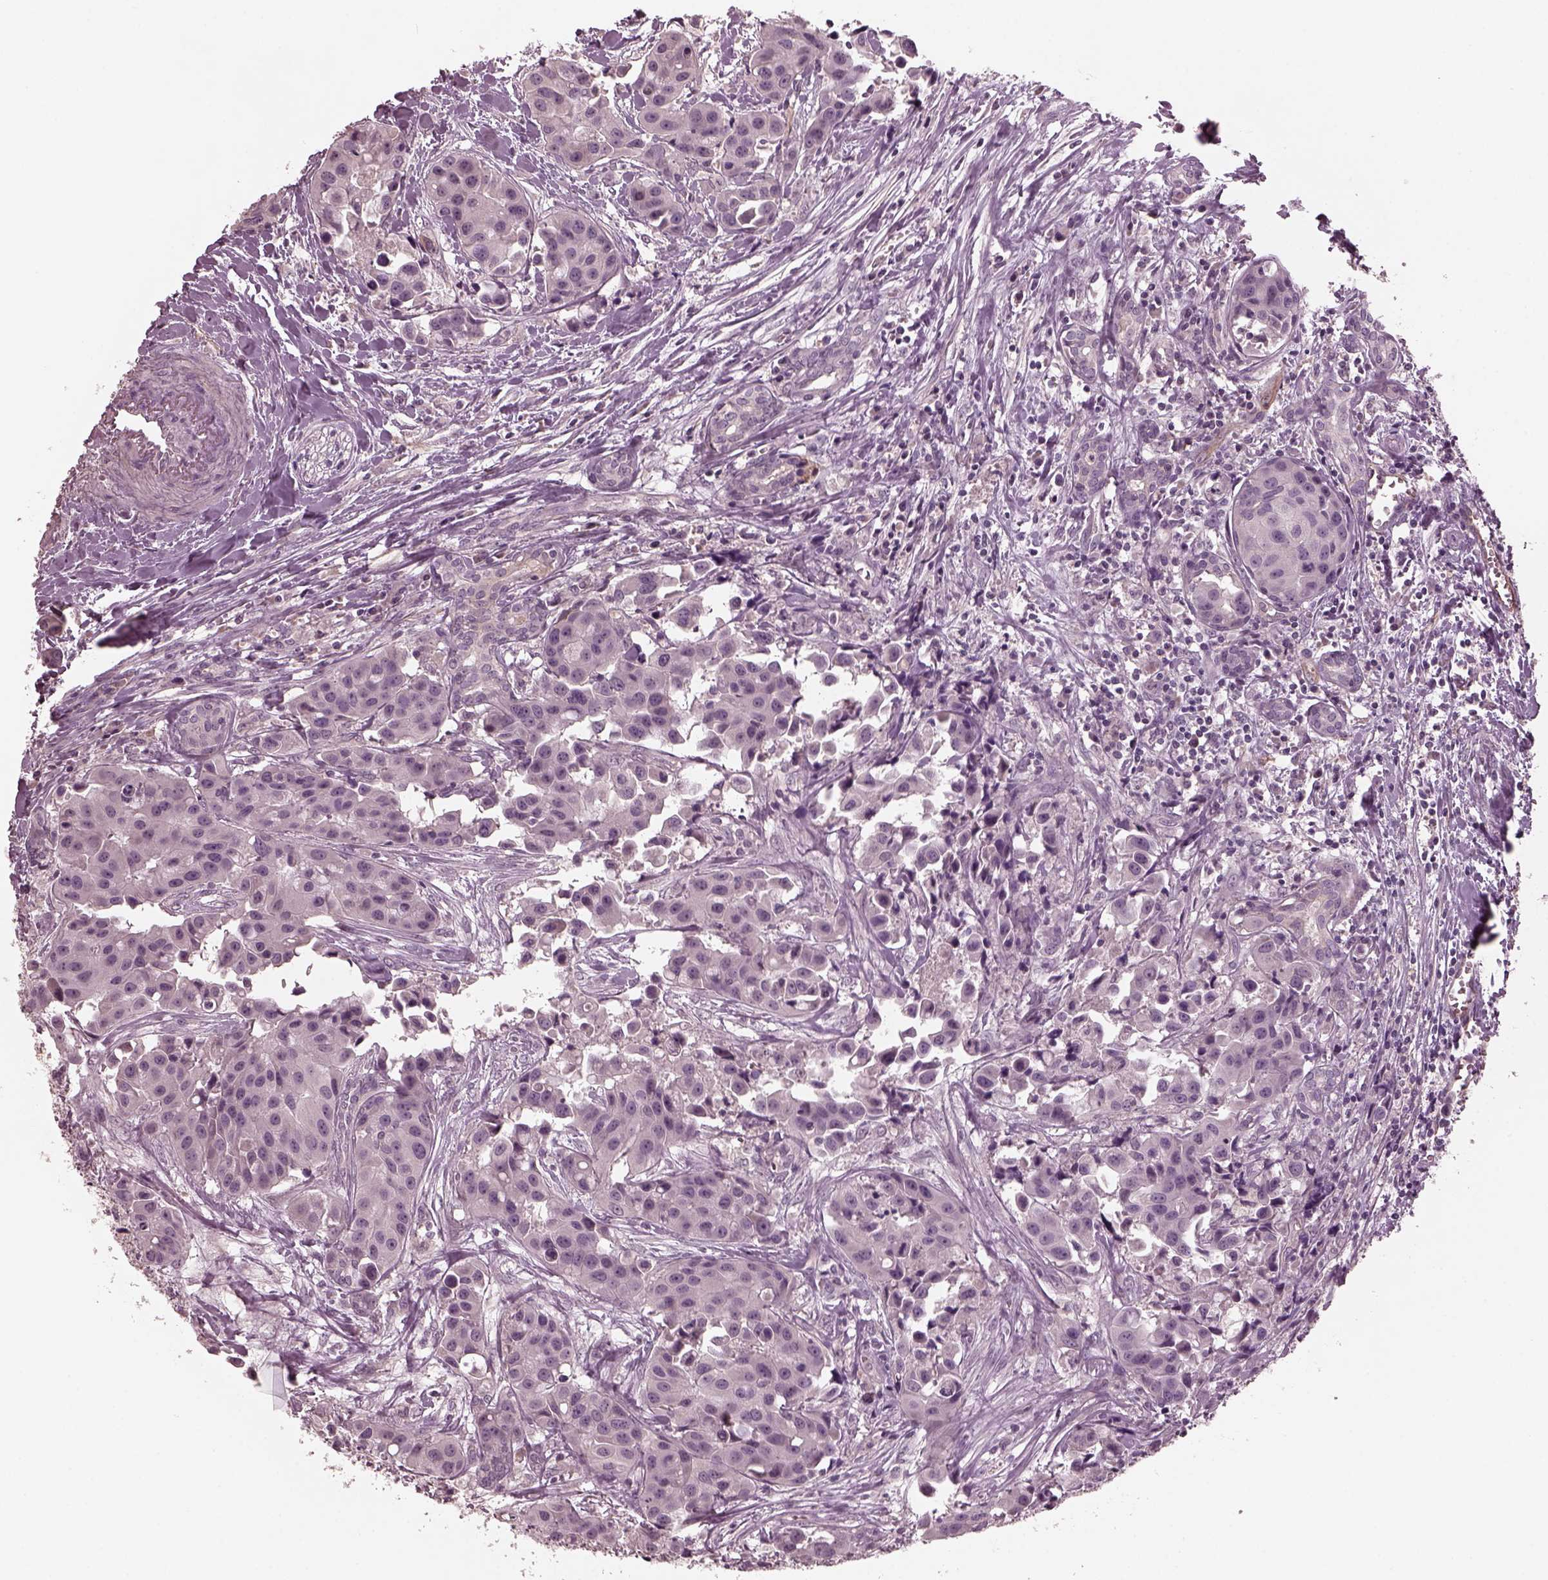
{"staining": {"intensity": "negative", "quantity": "none", "location": "none"}, "tissue": "head and neck cancer", "cell_type": "Tumor cells", "image_type": "cancer", "snomed": [{"axis": "morphology", "description": "Adenocarcinoma, NOS"}, {"axis": "topography", "description": "Head-Neck"}], "caption": "An image of human head and neck cancer is negative for staining in tumor cells.", "gene": "PORCN", "patient": {"sex": "male", "age": 76}}